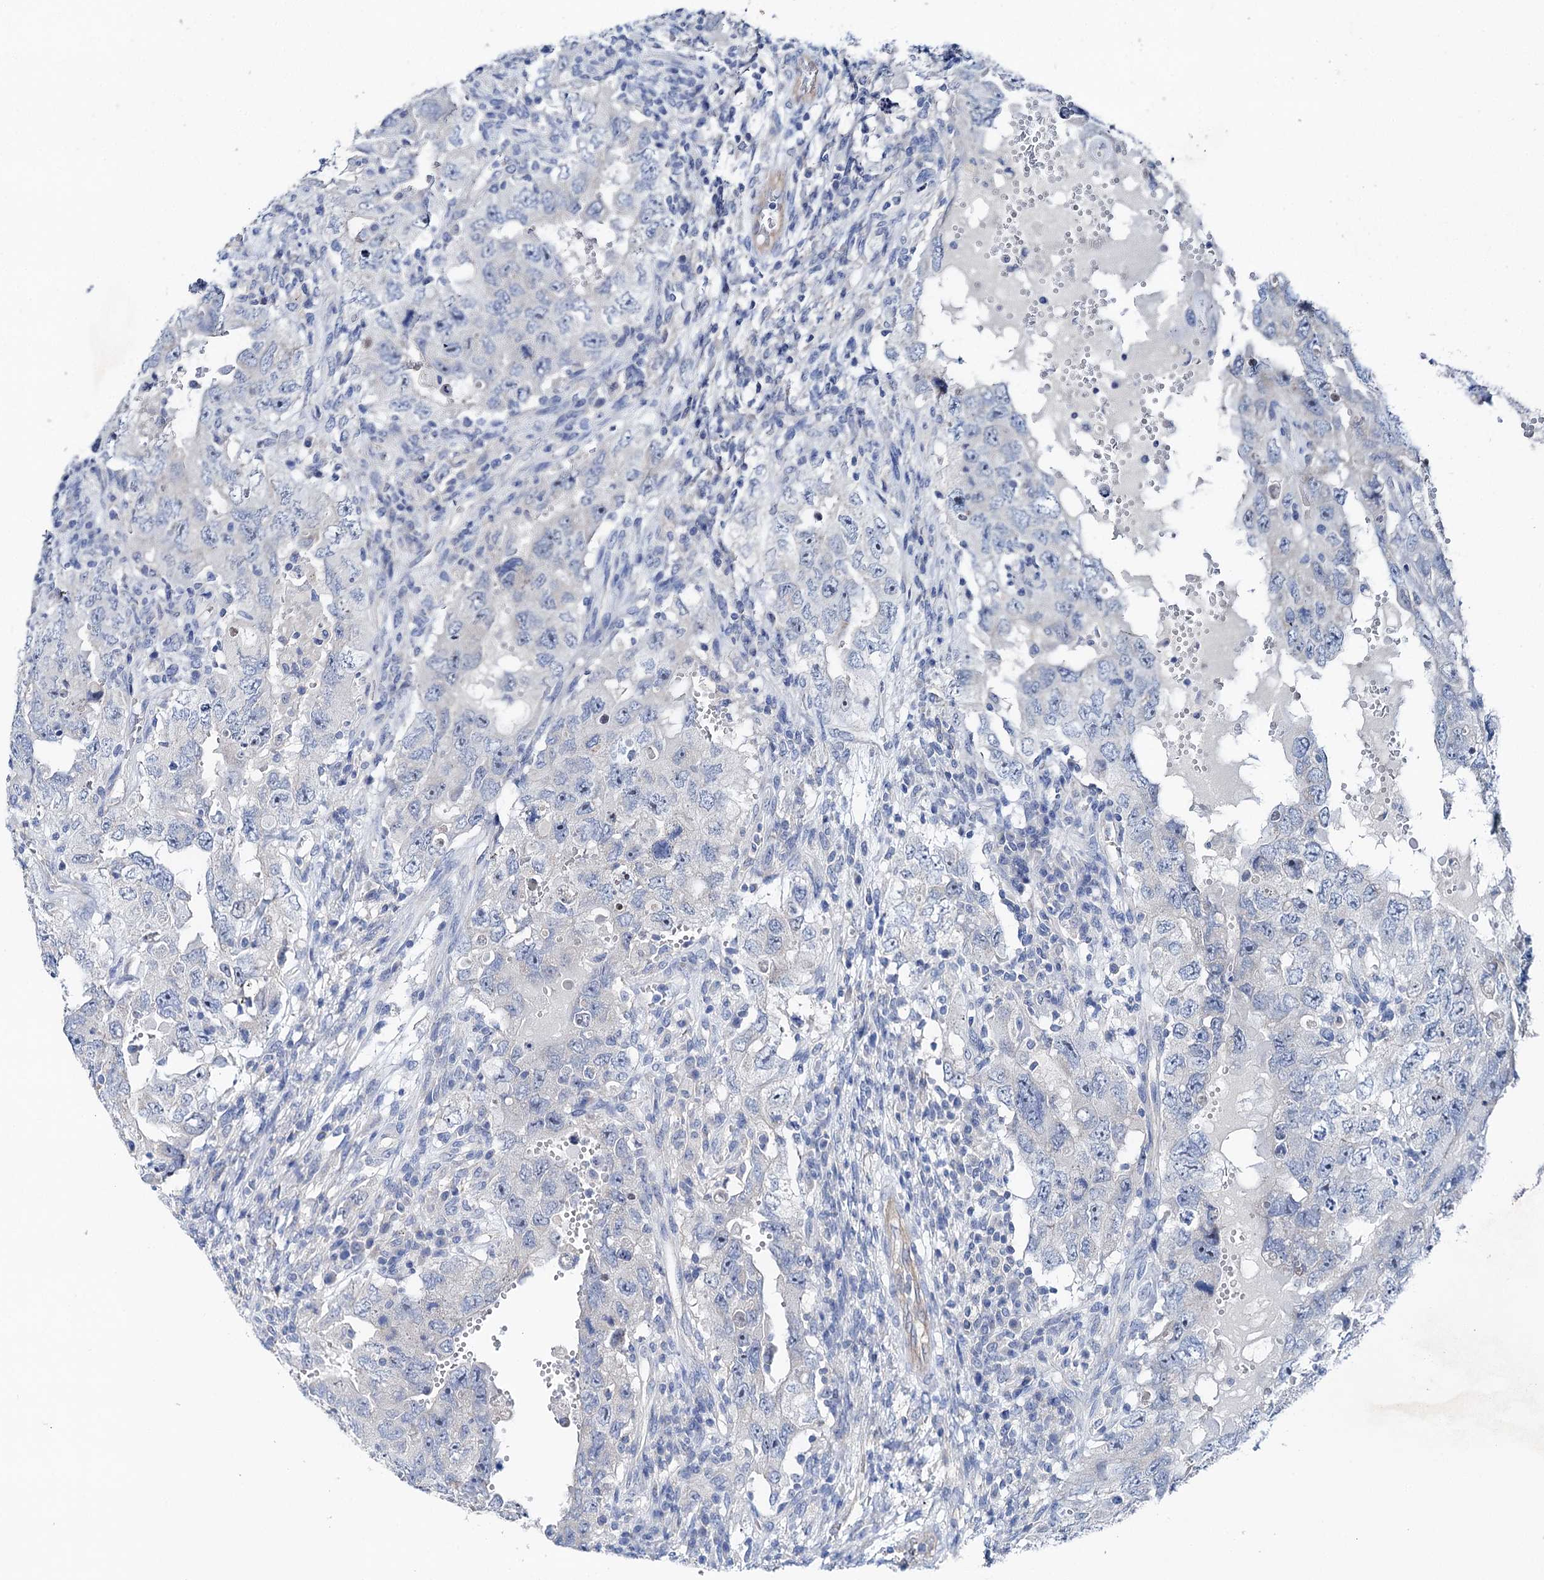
{"staining": {"intensity": "negative", "quantity": "none", "location": "none"}, "tissue": "testis cancer", "cell_type": "Tumor cells", "image_type": "cancer", "snomed": [{"axis": "morphology", "description": "Carcinoma, Embryonal, NOS"}, {"axis": "topography", "description": "Testis"}], "caption": "A high-resolution micrograph shows immunohistochemistry (IHC) staining of testis embryonal carcinoma, which reveals no significant positivity in tumor cells. (Brightfield microscopy of DAB (3,3'-diaminobenzidine) IHC at high magnification).", "gene": "SHROOM1", "patient": {"sex": "male", "age": 26}}